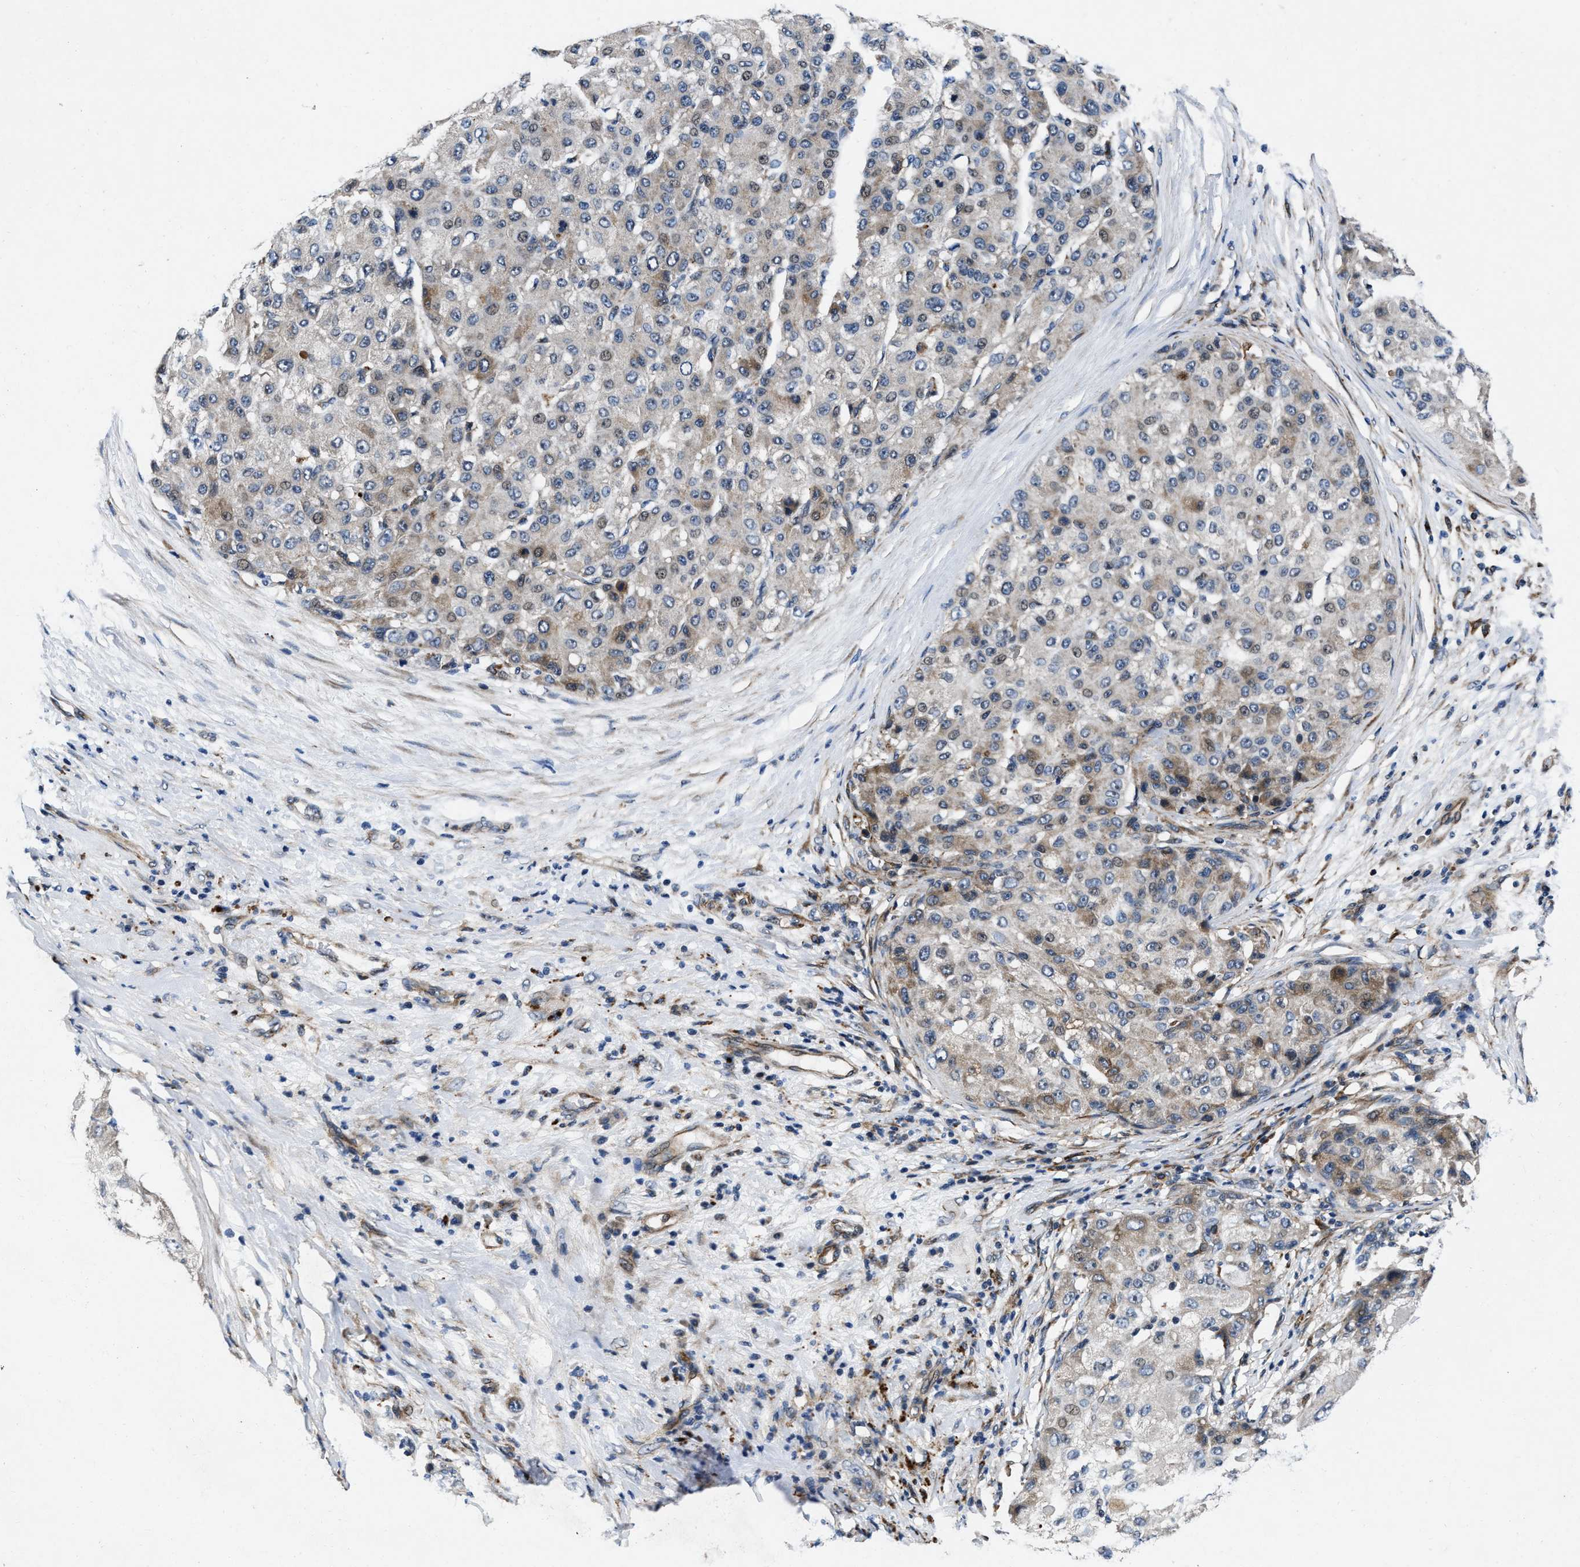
{"staining": {"intensity": "moderate", "quantity": "<25%", "location": "cytoplasmic/membranous"}, "tissue": "liver cancer", "cell_type": "Tumor cells", "image_type": "cancer", "snomed": [{"axis": "morphology", "description": "Carcinoma, Hepatocellular, NOS"}, {"axis": "topography", "description": "Liver"}], "caption": "Liver hepatocellular carcinoma stained with DAB (3,3'-diaminobenzidine) immunohistochemistry reveals low levels of moderate cytoplasmic/membranous expression in approximately <25% of tumor cells.", "gene": "C2orf66", "patient": {"sex": "male", "age": 80}}